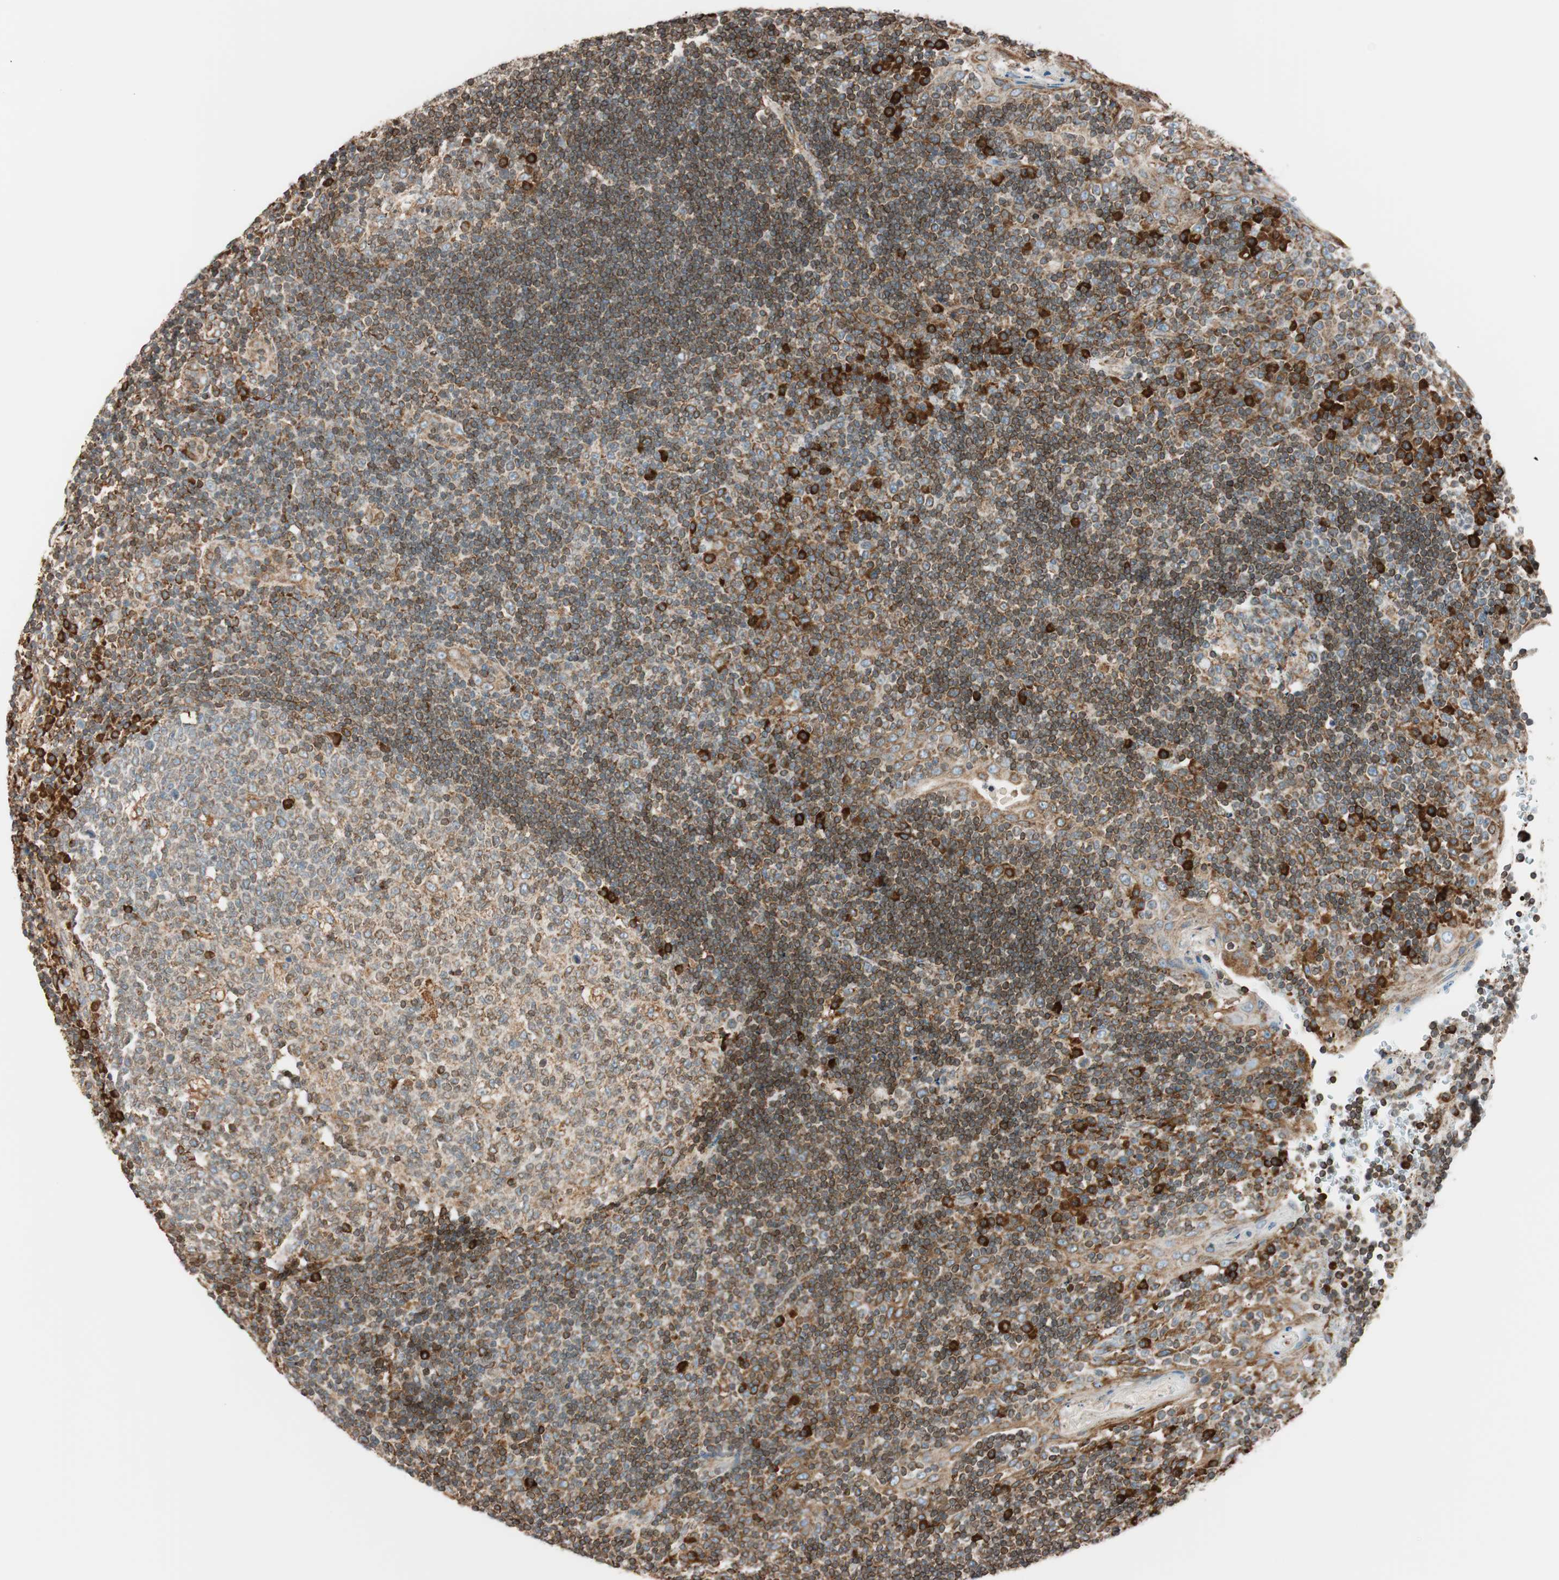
{"staining": {"intensity": "moderate", "quantity": "25%-75%", "location": "cytoplasmic/membranous"}, "tissue": "tonsil", "cell_type": "Germinal center cells", "image_type": "normal", "snomed": [{"axis": "morphology", "description": "Normal tissue, NOS"}, {"axis": "topography", "description": "Tonsil"}], "caption": "Germinal center cells demonstrate medium levels of moderate cytoplasmic/membranous expression in approximately 25%-75% of cells in normal tonsil.", "gene": "PRKCSH", "patient": {"sex": "female", "age": 40}}